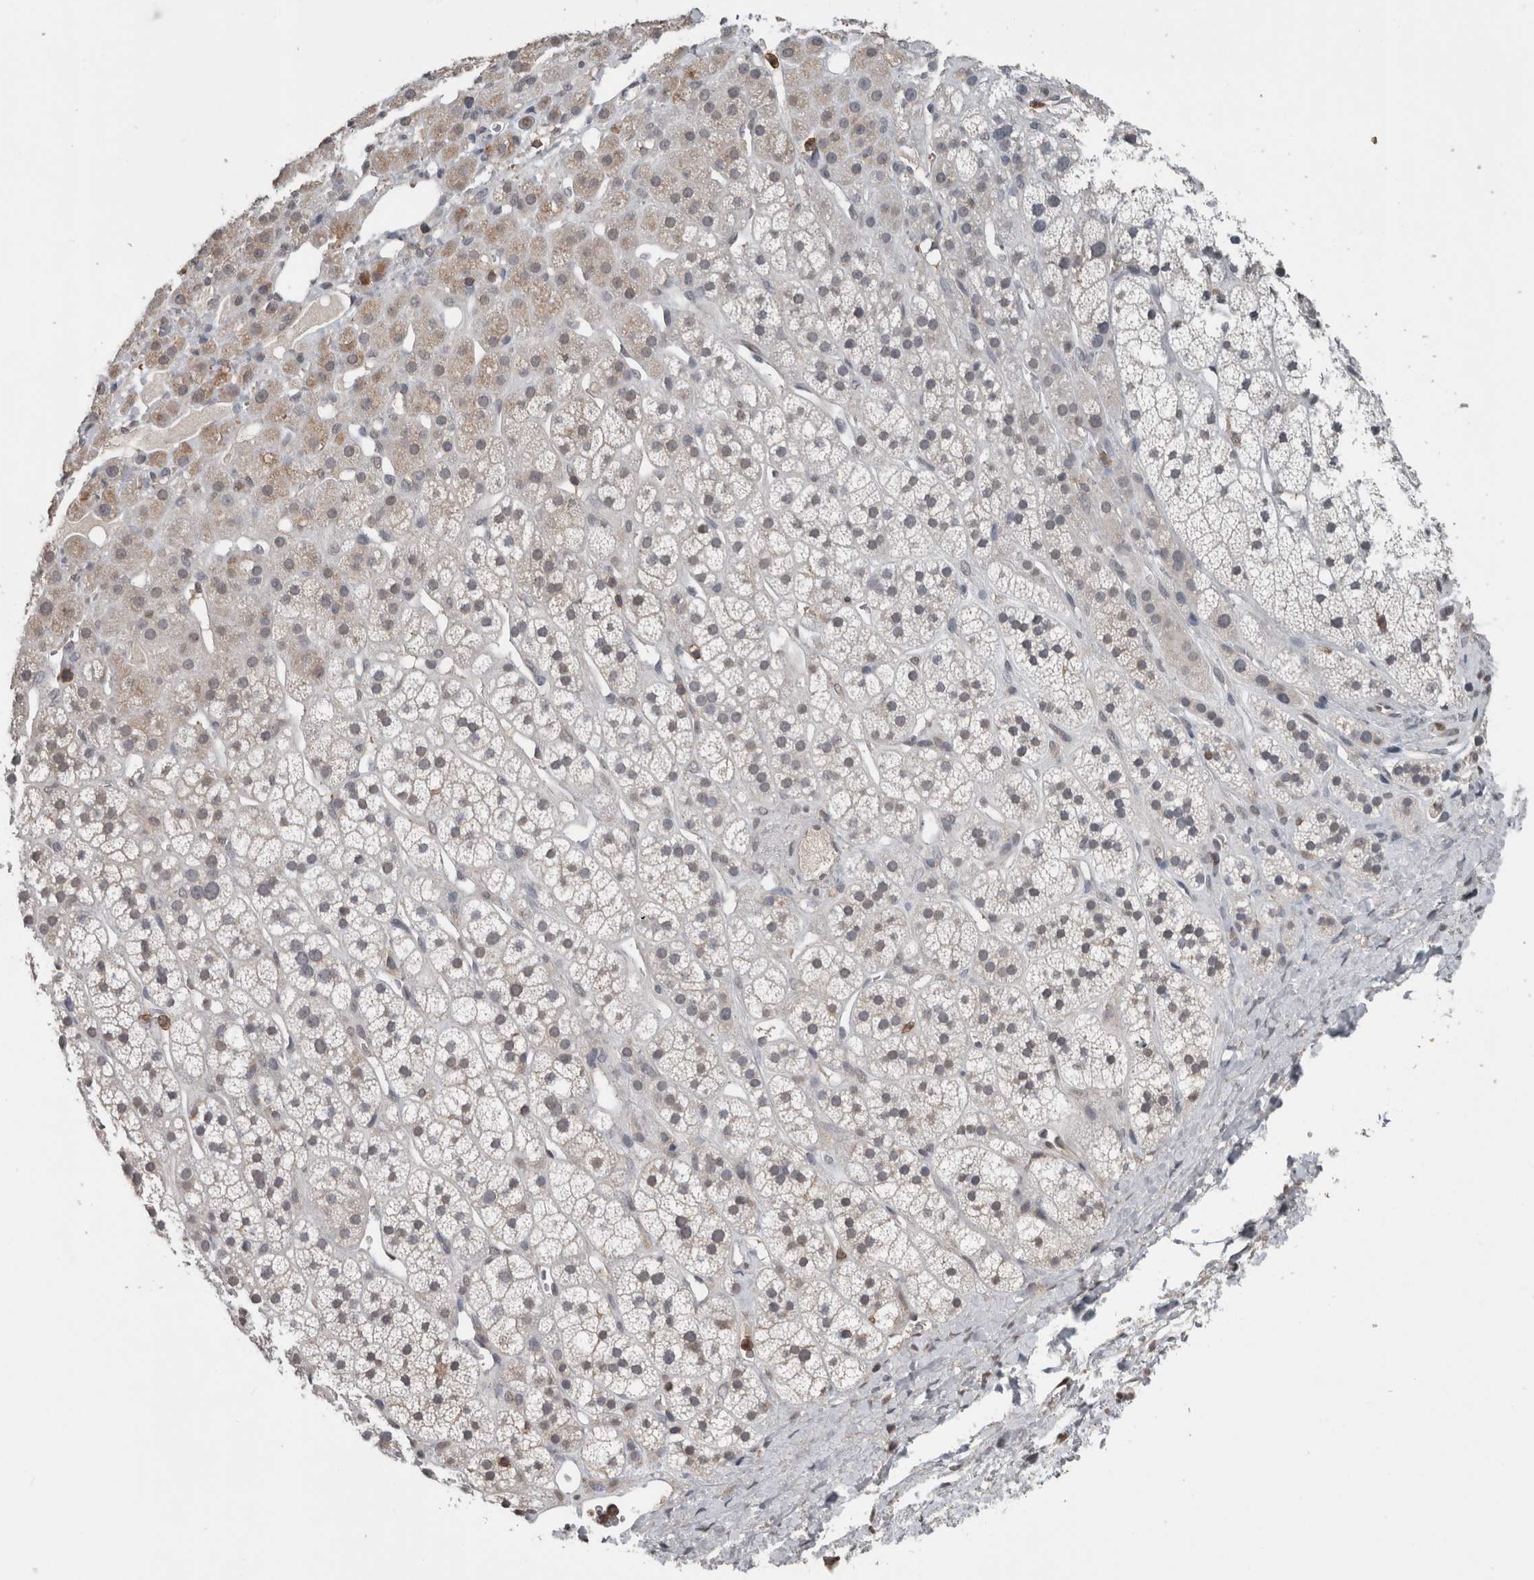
{"staining": {"intensity": "weak", "quantity": "25%-75%", "location": "cytoplasmic/membranous,nuclear"}, "tissue": "adrenal gland", "cell_type": "Glandular cells", "image_type": "normal", "snomed": [{"axis": "morphology", "description": "Normal tissue, NOS"}, {"axis": "topography", "description": "Adrenal gland"}], "caption": "Immunohistochemical staining of unremarkable human adrenal gland reveals low levels of weak cytoplasmic/membranous,nuclear expression in approximately 25%-75% of glandular cells.", "gene": "MAFF", "patient": {"sex": "male", "age": 56}}